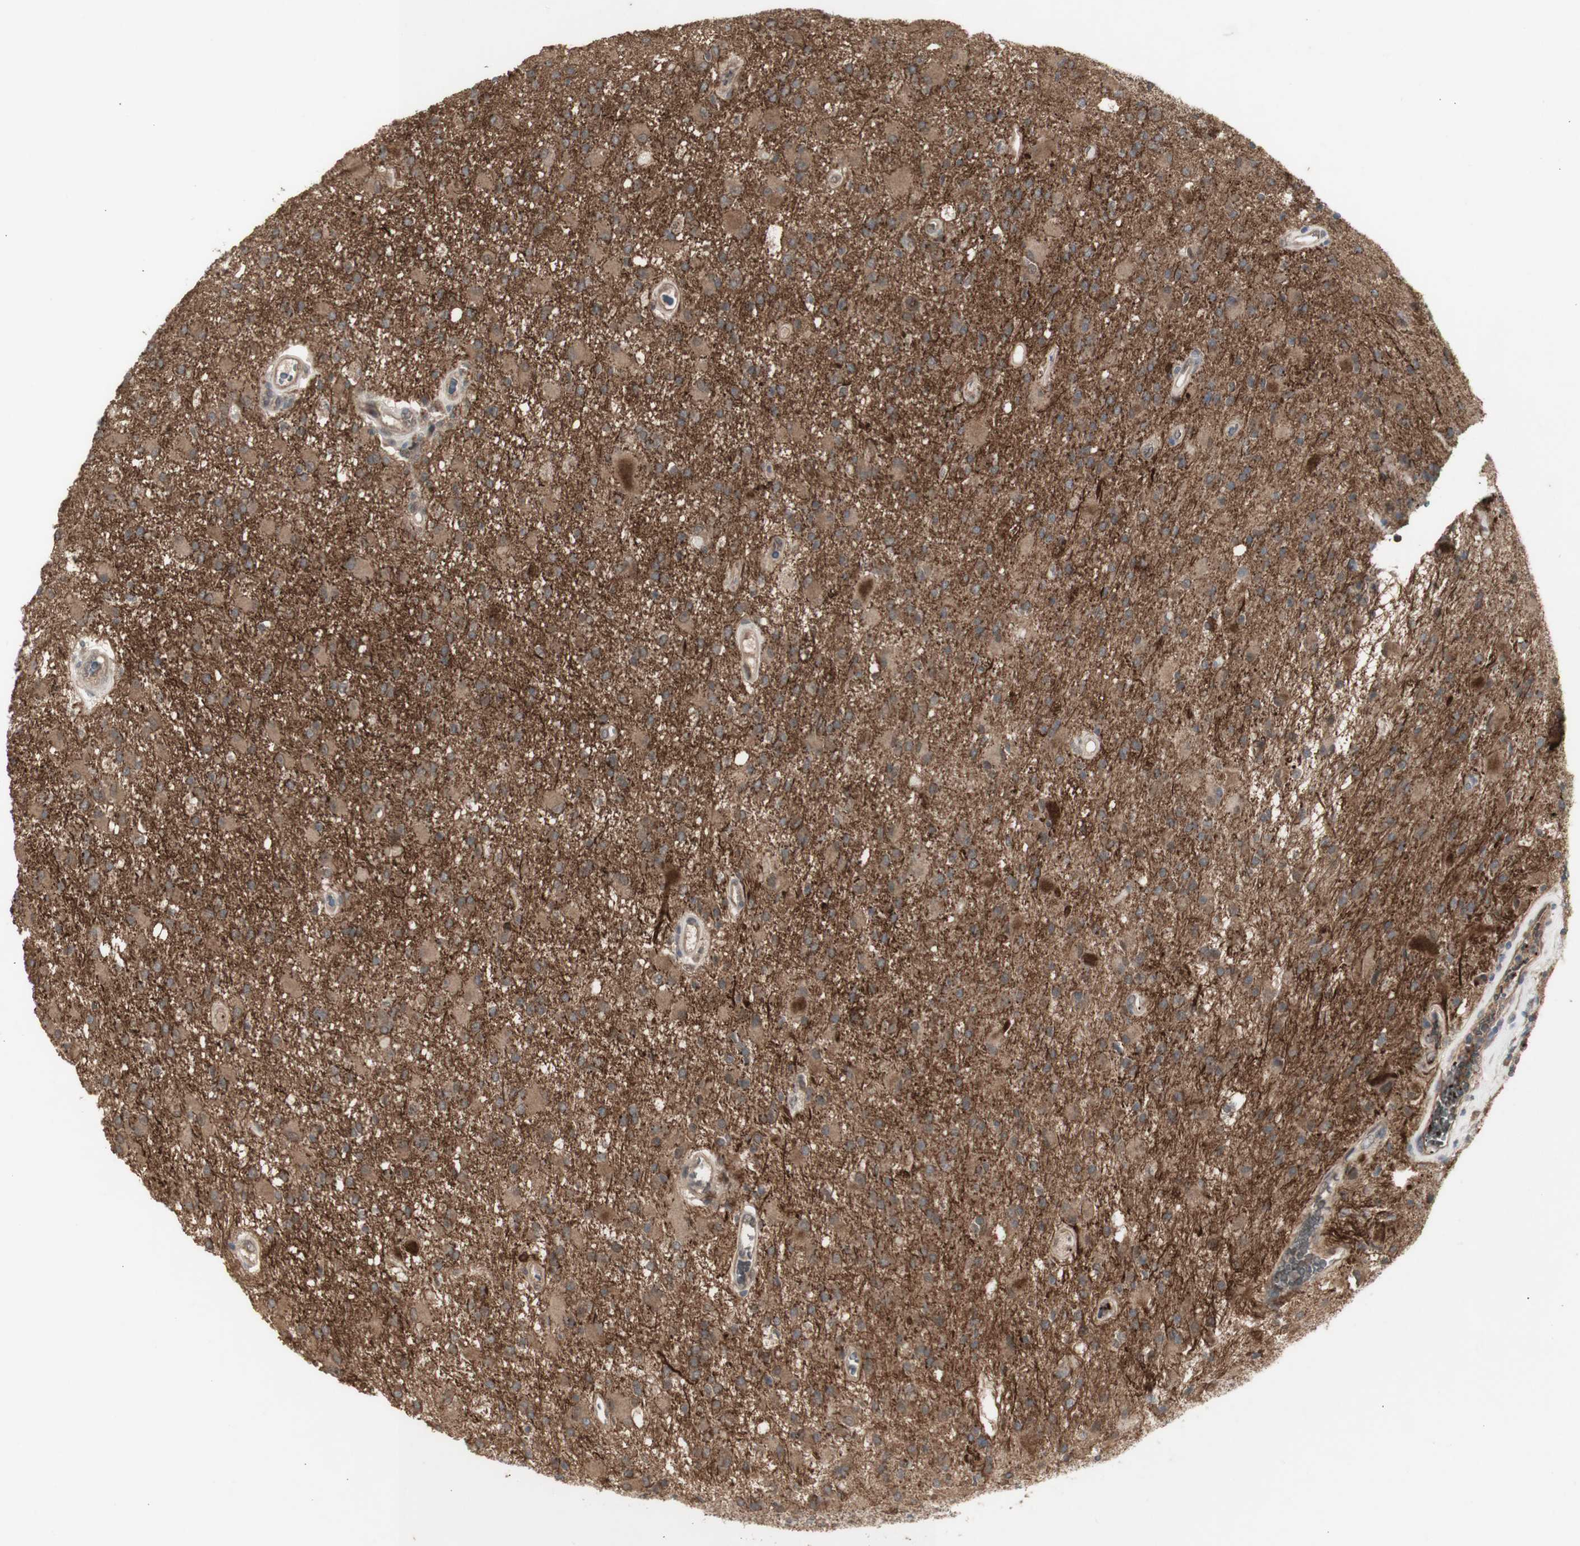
{"staining": {"intensity": "moderate", "quantity": "25%-75%", "location": "cytoplasmic/membranous"}, "tissue": "glioma", "cell_type": "Tumor cells", "image_type": "cancer", "snomed": [{"axis": "morphology", "description": "Glioma, malignant, Low grade"}, {"axis": "topography", "description": "Brain"}], "caption": "Human malignant glioma (low-grade) stained with a brown dye displays moderate cytoplasmic/membranous positive expression in approximately 25%-75% of tumor cells.", "gene": "ALOX12", "patient": {"sex": "male", "age": 58}}